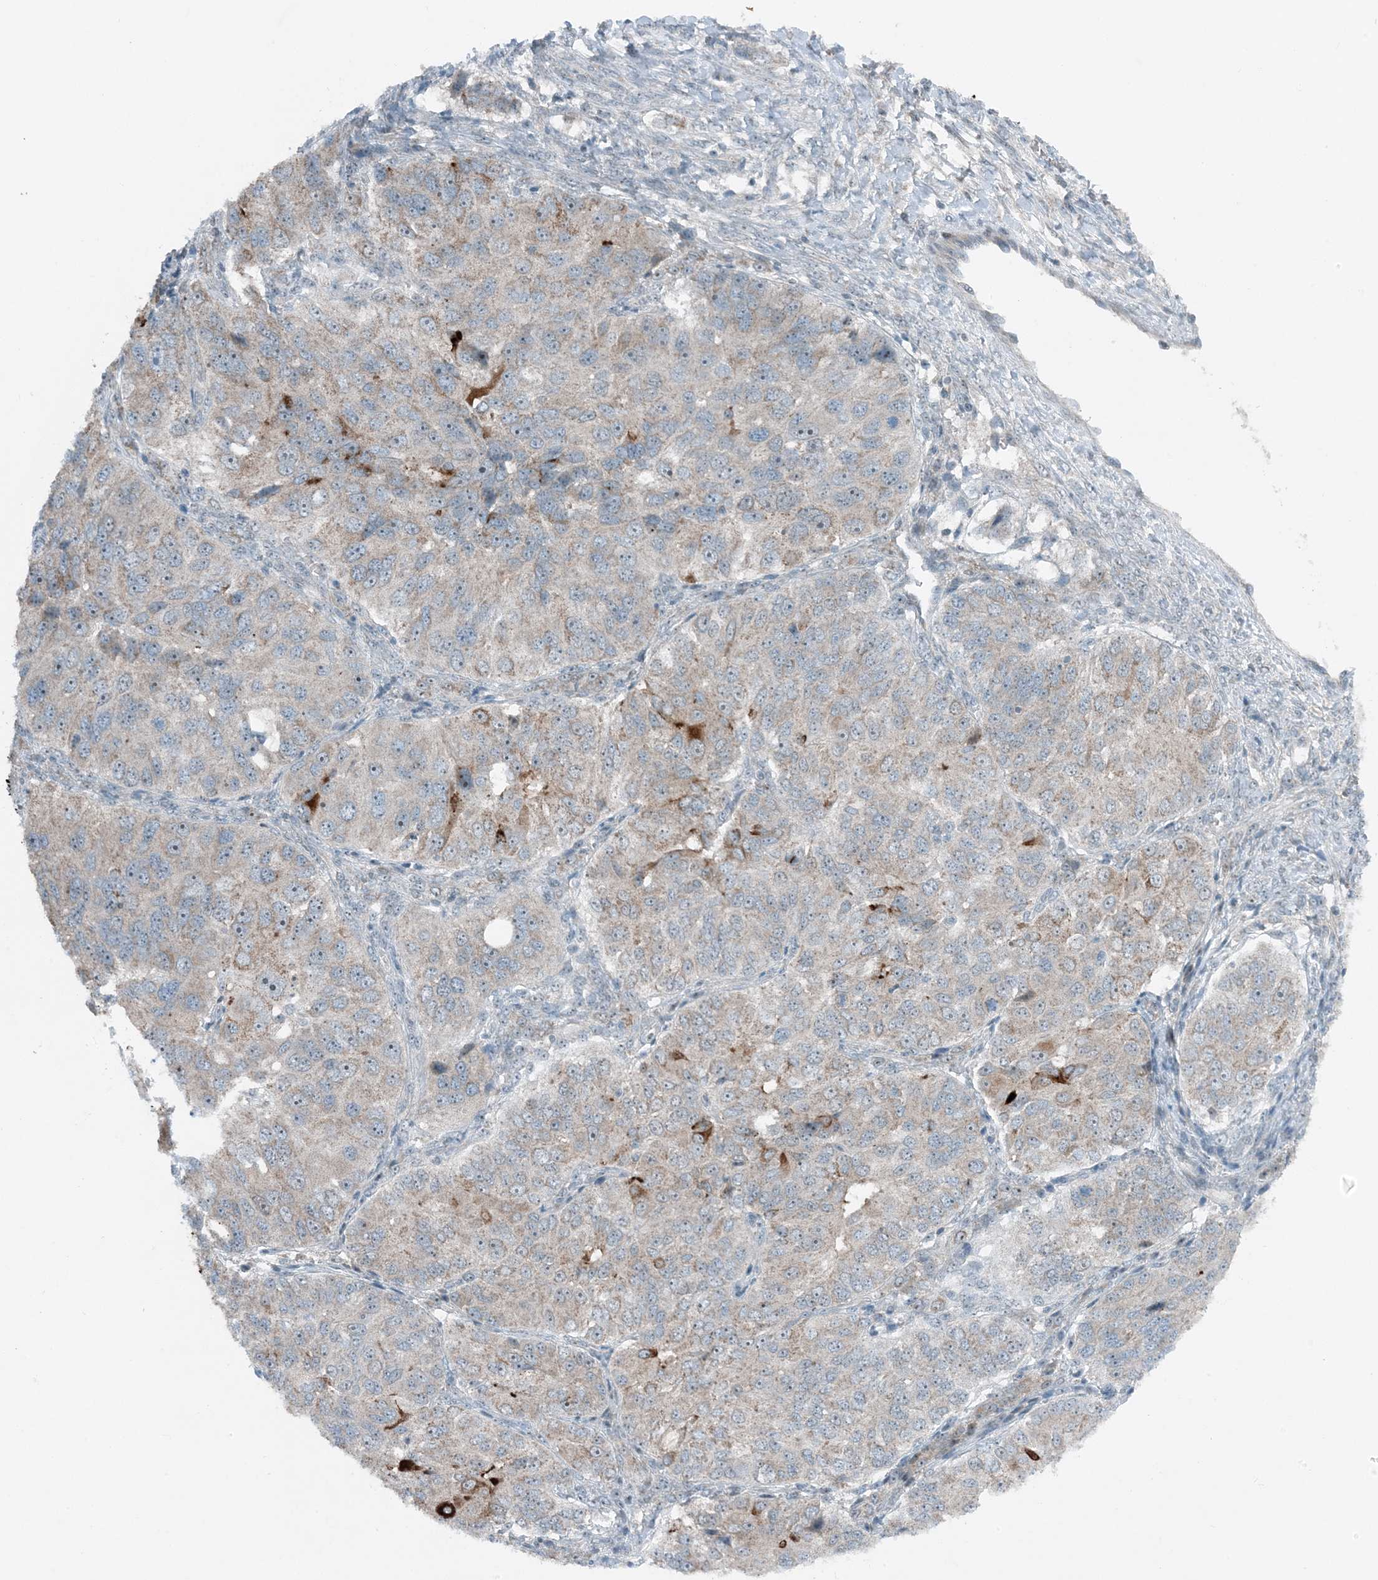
{"staining": {"intensity": "moderate", "quantity": "<25%", "location": "cytoplasmic/membranous"}, "tissue": "ovarian cancer", "cell_type": "Tumor cells", "image_type": "cancer", "snomed": [{"axis": "morphology", "description": "Carcinoma, endometroid"}, {"axis": "topography", "description": "Ovary"}], "caption": "Ovarian cancer was stained to show a protein in brown. There is low levels of moderate cytoplasmic/membranous positivity in about <25% of tumor cells. The staining was performed using DAB (3,3'-diaminobenzidine), with brown indicating positive protein expression. Nuclei are stained blue with hematoxylin.", "gene": "MITD1", "patient": {"sex": "female", "age": 51}}